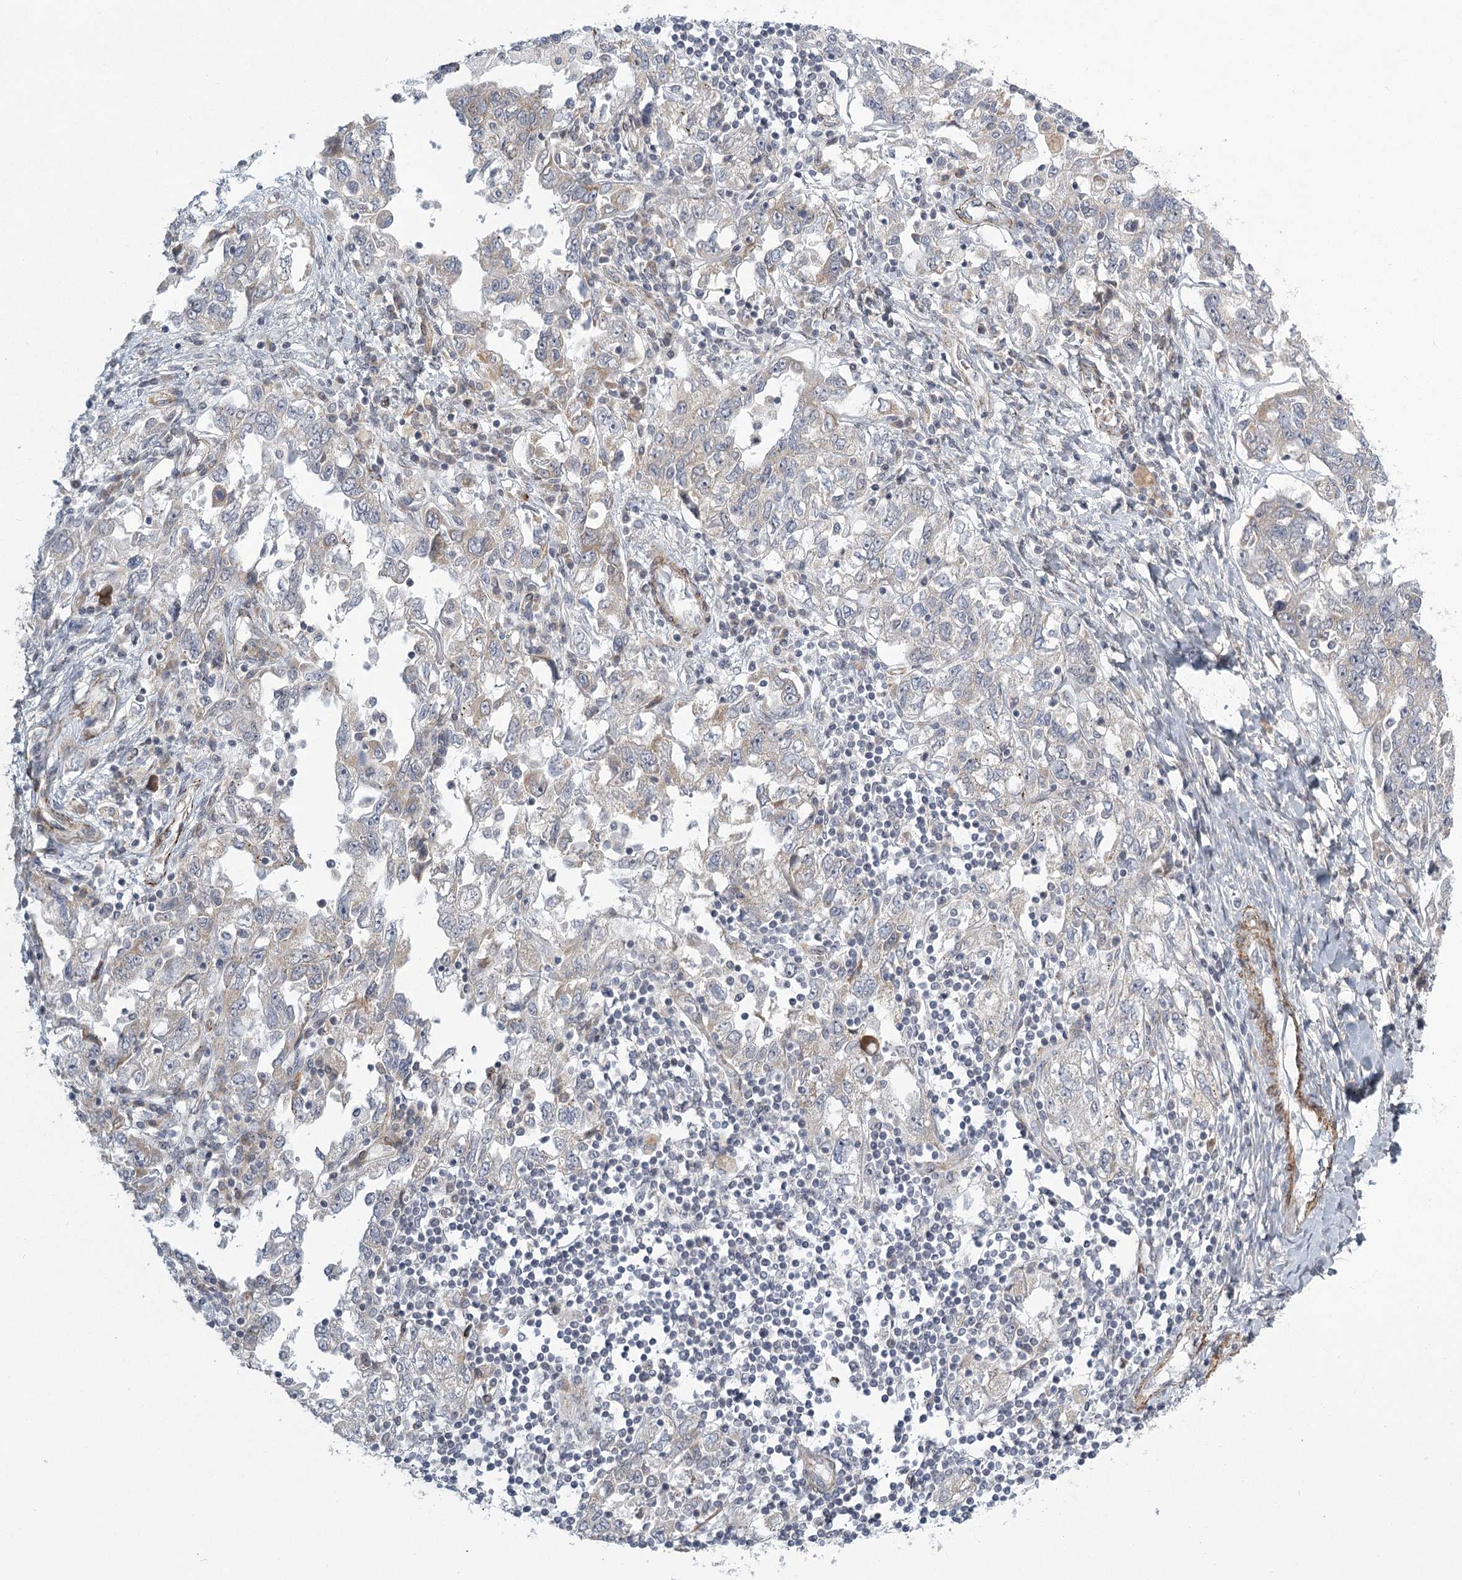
{"staining": {"intensity": "negative", "quantity": "none", "location": "none"}, "tissue": "ovarian cancer", "cell_type": "Tumor cells", "image_type": "cancer", "snomed": [{"axis": "morphology", "description": "Carcinoma, NOS"}, {"axis": "morphology", "description": "Cystadenocarcinoma, serous, NOS"}, {"axis": "topography", "description": "Ovary"}], "caption": "Ovarian cancer (serous cystadenocarcinoma) was stained to show a protein in brown. There is no significant positivity in tumor cells. (DAB (3,3'-diaminobenzidine) immunohistochemistry (IHC) visualized using brightfield microscopy, high magnification).", "gene": "MEPE", "patient": {"sex": "female", "age": 69}}